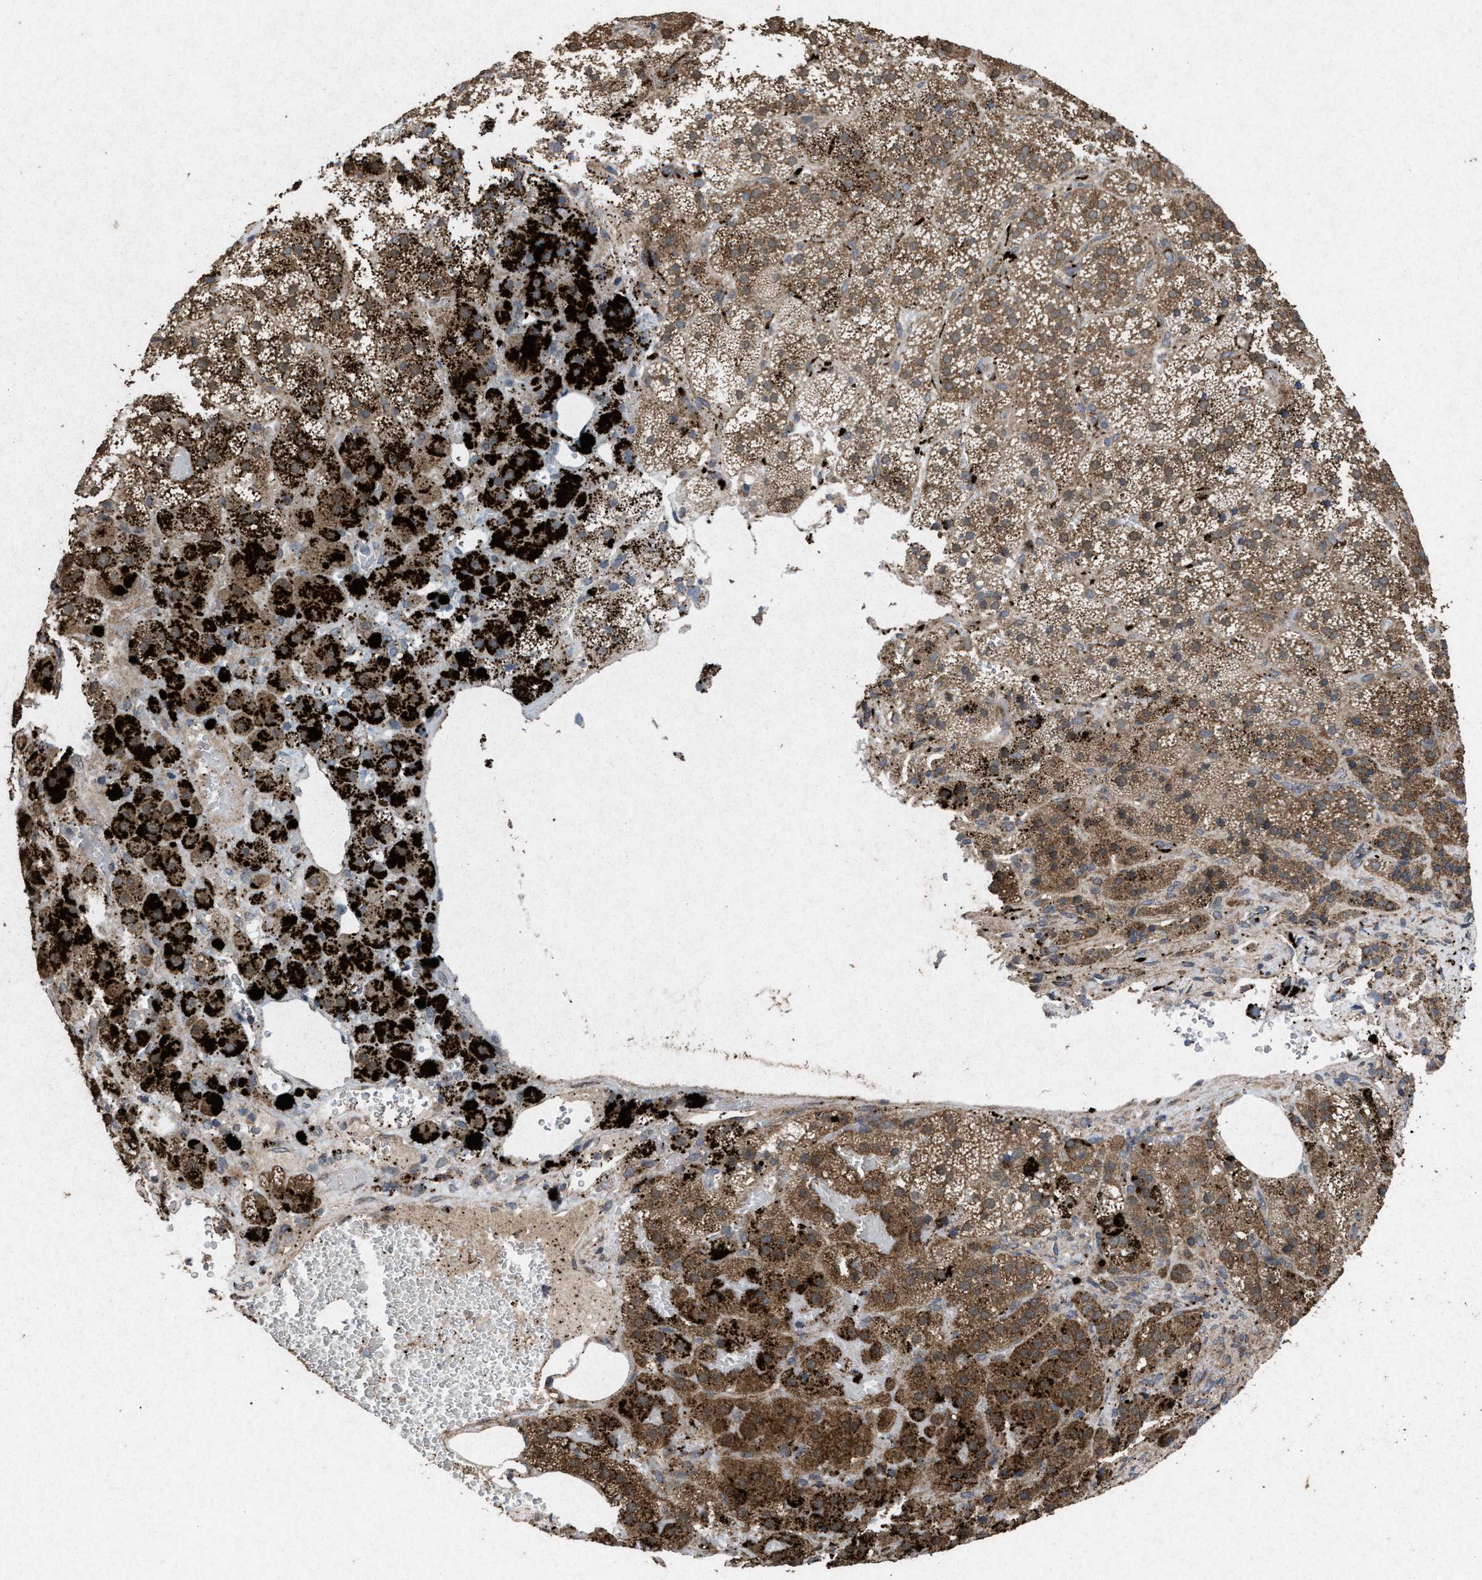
{"staining": {"intensity": "strong", "quantity": ">75%", "location": "cytoplasmic/membranous"}, "tissue": "adrenal gland", "cell_type": "Glandular cells", "image_type": "normal", "snomed": [{"axis": "morphology", "description": "Normal tissue, NOS"}, {"axis": "topography", "description": "Adrenal gland"}], "caption": "Immunohistochemical staining of unremarkable human adrenal gland displays high levels of strong cytoplasmic/membranous positivity in approximately >75% of glandular cells.", "gene": "MSI2", "patient": {"sex": "female", "age": 59}}